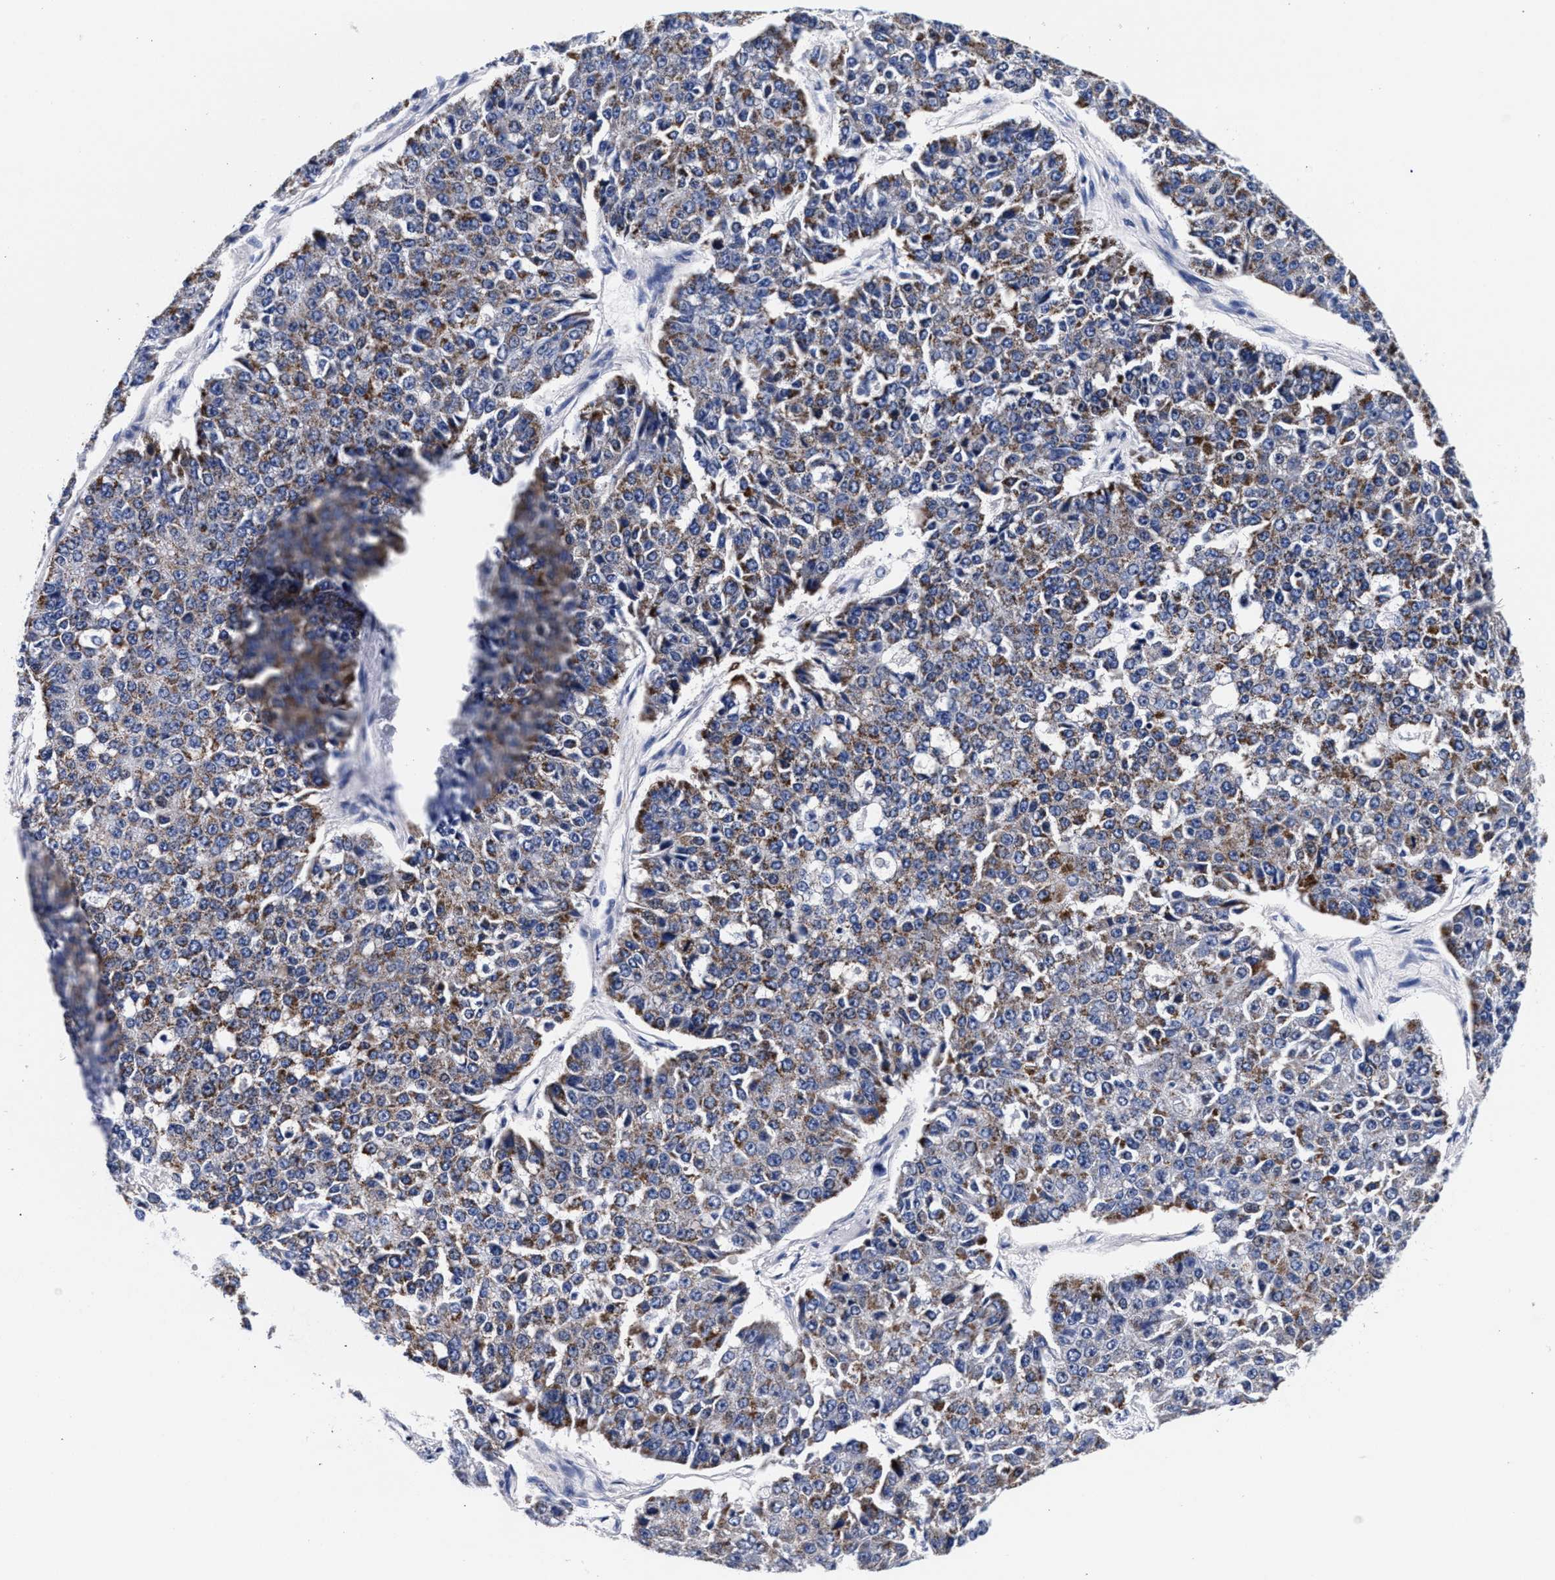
{"staining": {"intensity": "moderate", "quantity": "25%-75%", "location": "cytoplasmic/membranous"}, "tissue": "pancreatic cancer", "cell_type": "Tumor cells", "image_type": "cancer", "snomed": [{"axis": "morphology", "description": "Adenocarcinoma, NOS"}, {"axis": "topography", "description": "Pancreas"}], "caption": "High-magnification brightfield microscopy of adenocarcinoma (pancreatic) stained with DAB (3,3'-diaminobenzidine) (brown) and counterstained with hematoxylin (blue). tumor cells exhibit moderate cytoplasmic/membranous positivity is seen in about25%-75% of cells. (DAB IHC, brown staining for protein, blue staining for nuclei).", "gene": "RAB3B", "patient": {"sex": "male", "age": 50}}